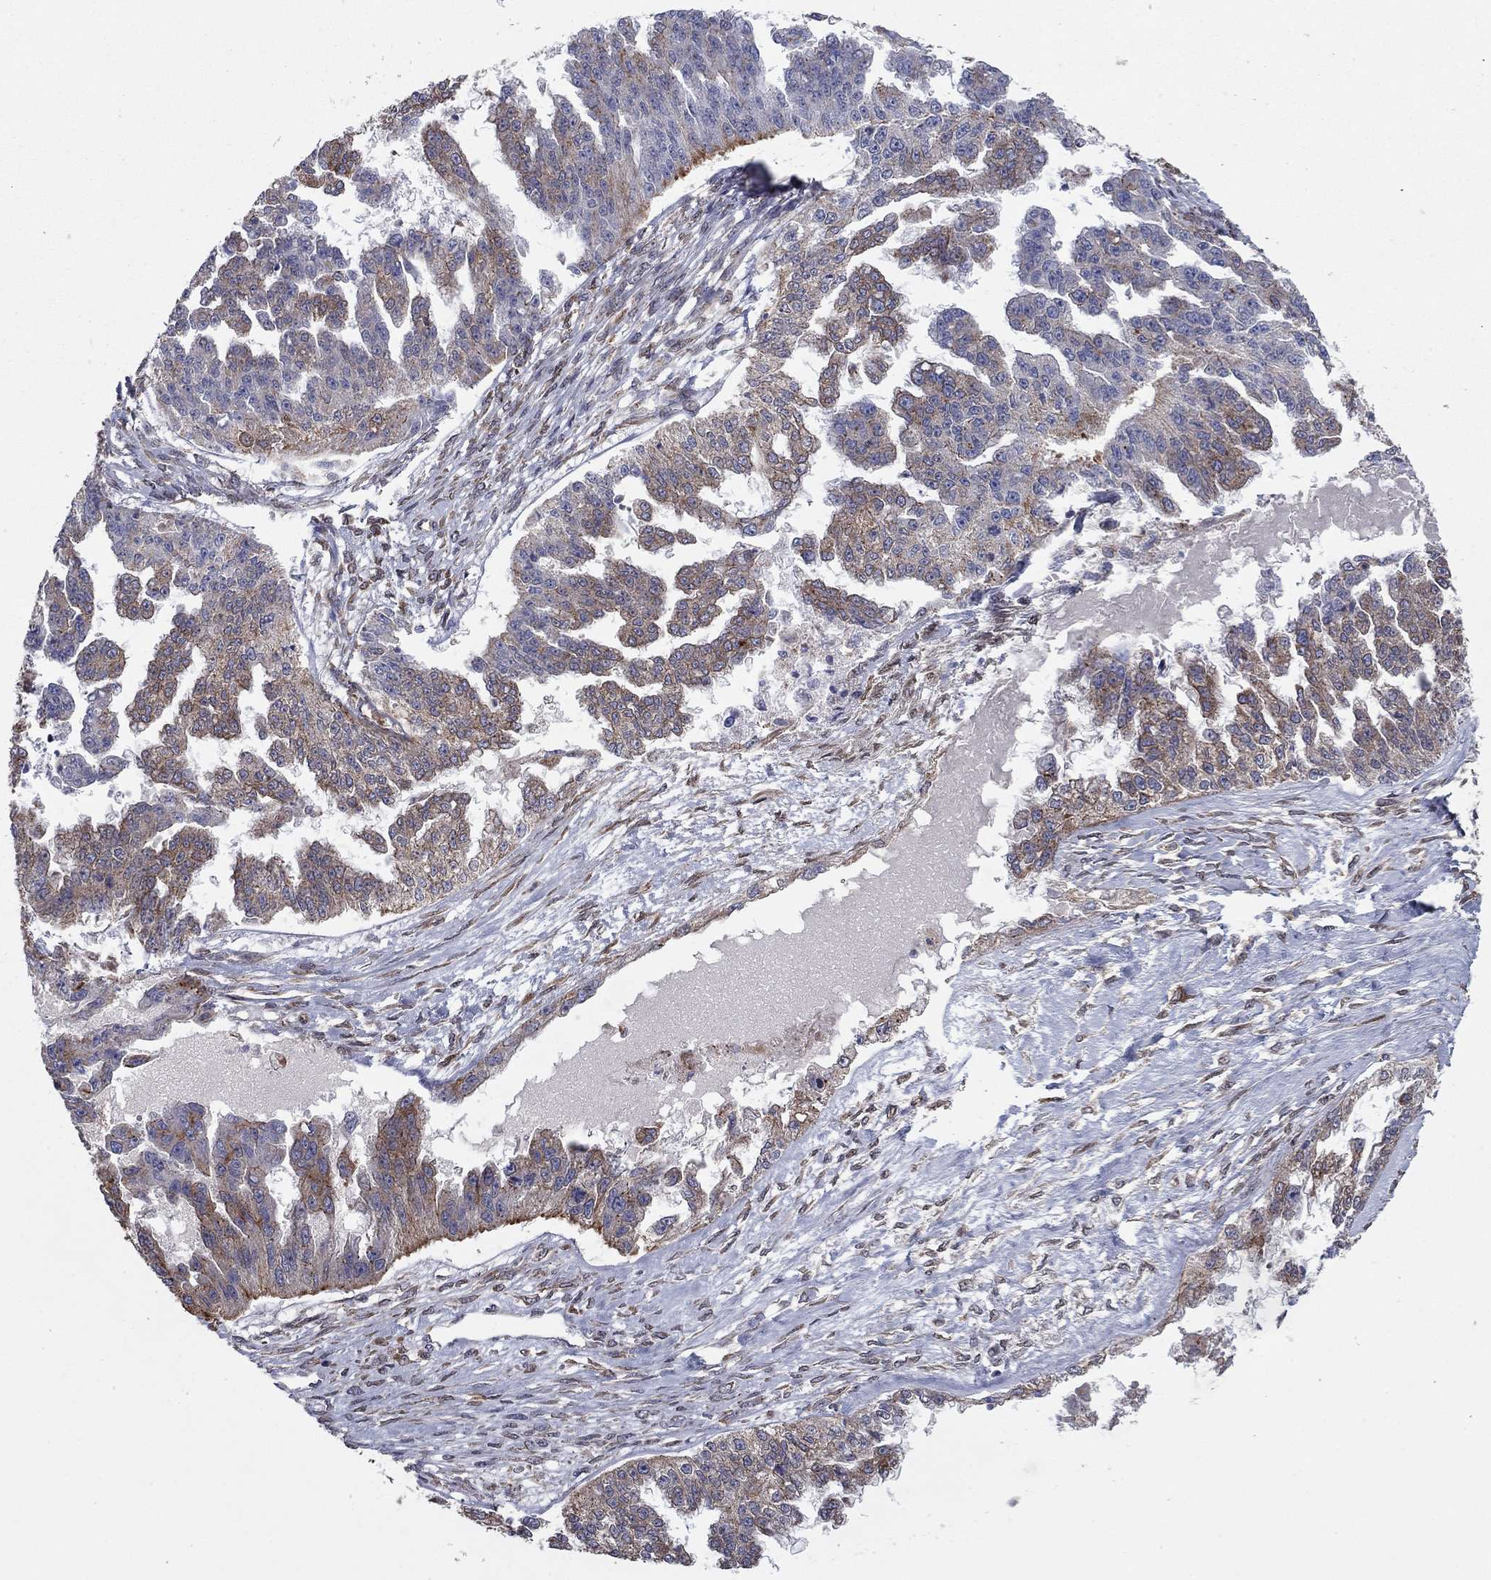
{"staining": {"intensity": "moderate", "quantity": "25%-75%", "location": "cytoplasmic/membranous"}, "tissue": "ovarian cancer", "cell_type": "Tumor cells", "image_type": "cancer", "snomed": [{"axis": "morphology", "description": "Cystadenocarcinoma, serous, NOS"}, {"axis": "topography", "description": "Ovary"}], "caption": "Tumor cells exhibit medium levels of moderate cytoplasmic/membranous staining in about 25%-75% of cells in human ovarian serous cystadenocarcinoma. Nuclei are stained in blue.", "gene": "YIF1A", "patient": {"sex": "female", "age": 58}}